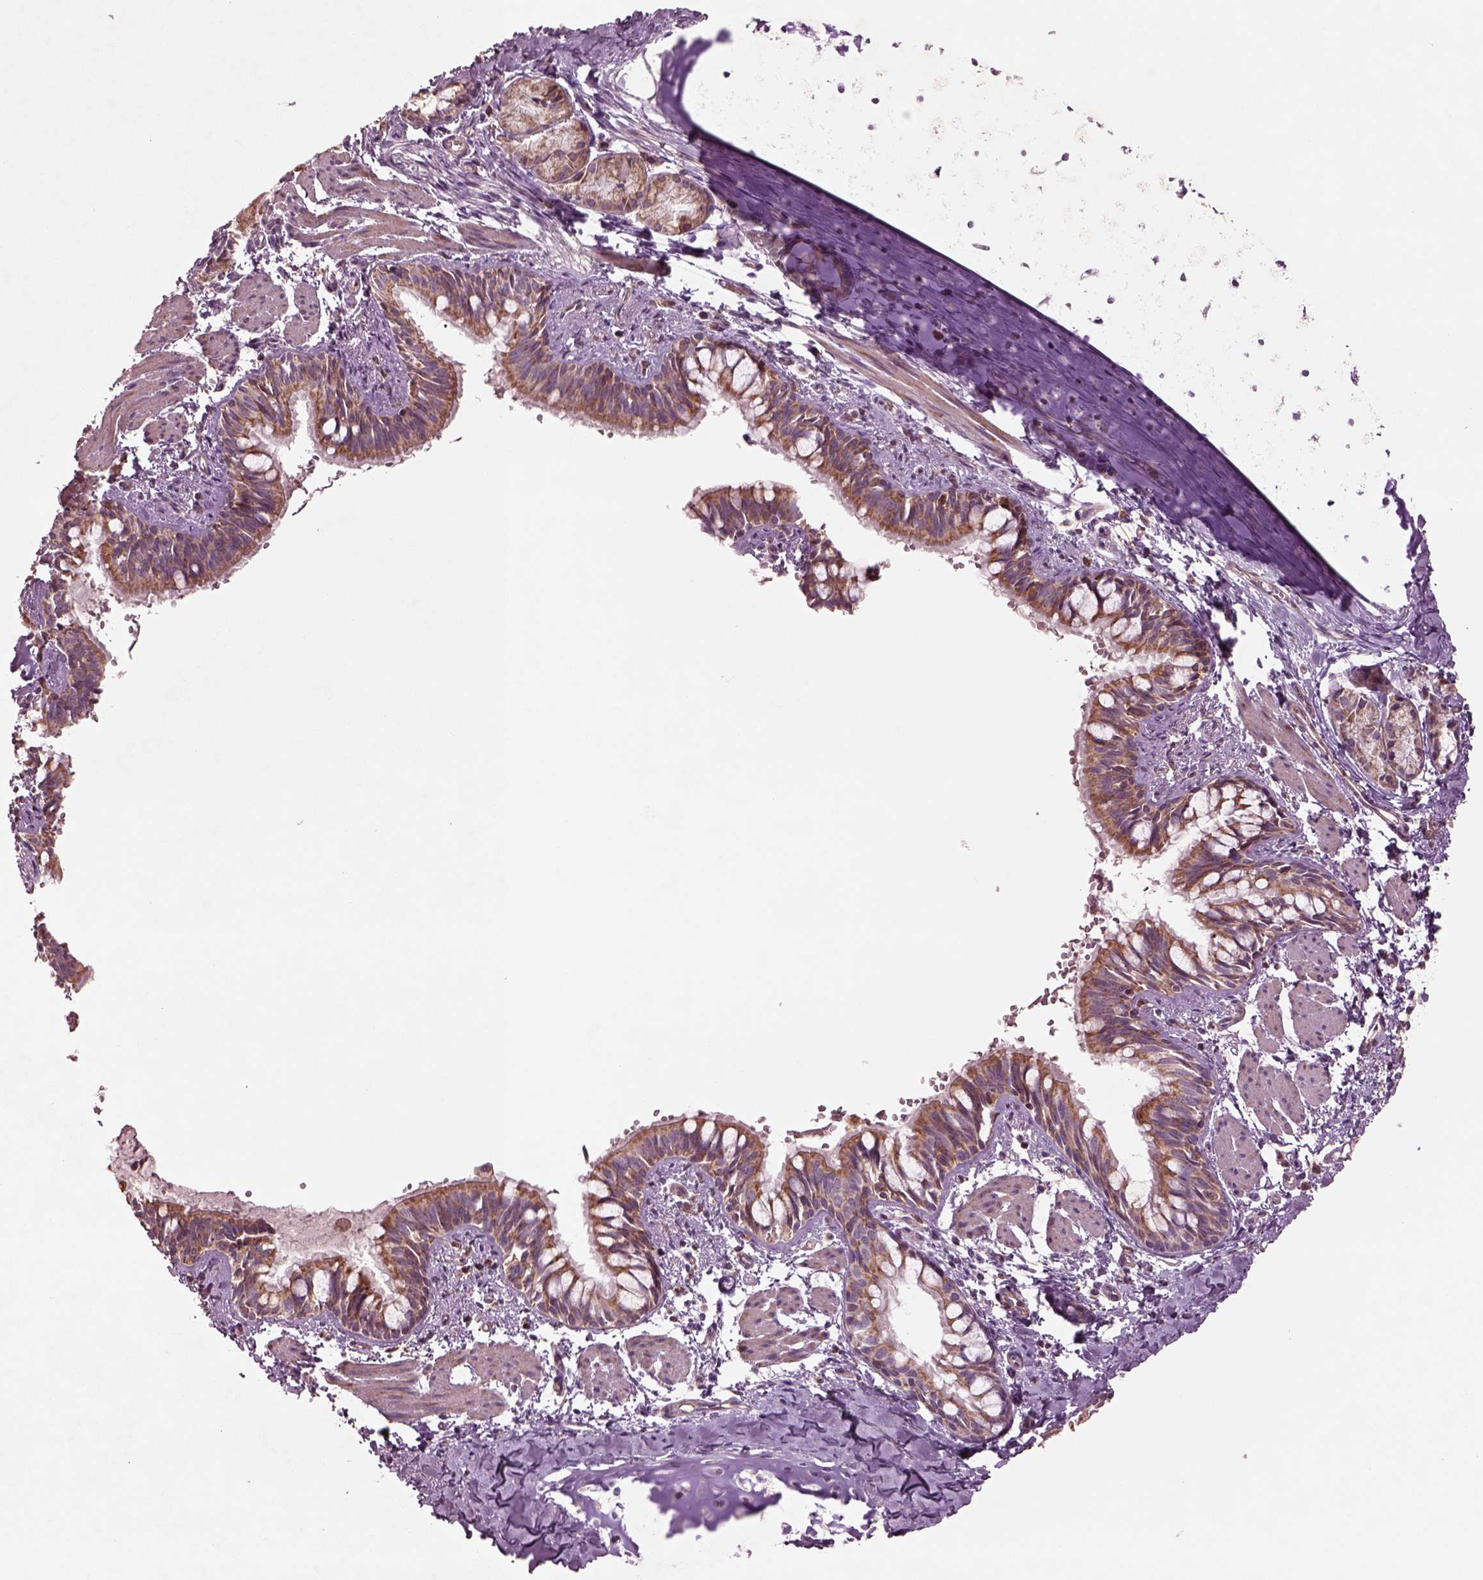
{"staining": {"intensity": "weak", "quantity": ">75%", "location": "cytoplasmic/membranous"}, "tissue": "bronchus", "cell_type": "Respiratory epithelial cells", "image_type": "normal", "snomed": [{"axis": "morphology", "description": "Normal tissue, NOS"}, {"axis": "topography", "description": "Bronchus"}], "caption": "High-power microscopy captured an immunohistochemistry photomicrograph of normal bronchus, revealing weak cytoplasmic/membranous positivity in approximately >75% of respiratory epithelial cells.", "gene": "SLC25A31", "patient": {"sex": "male", "age": 1}}